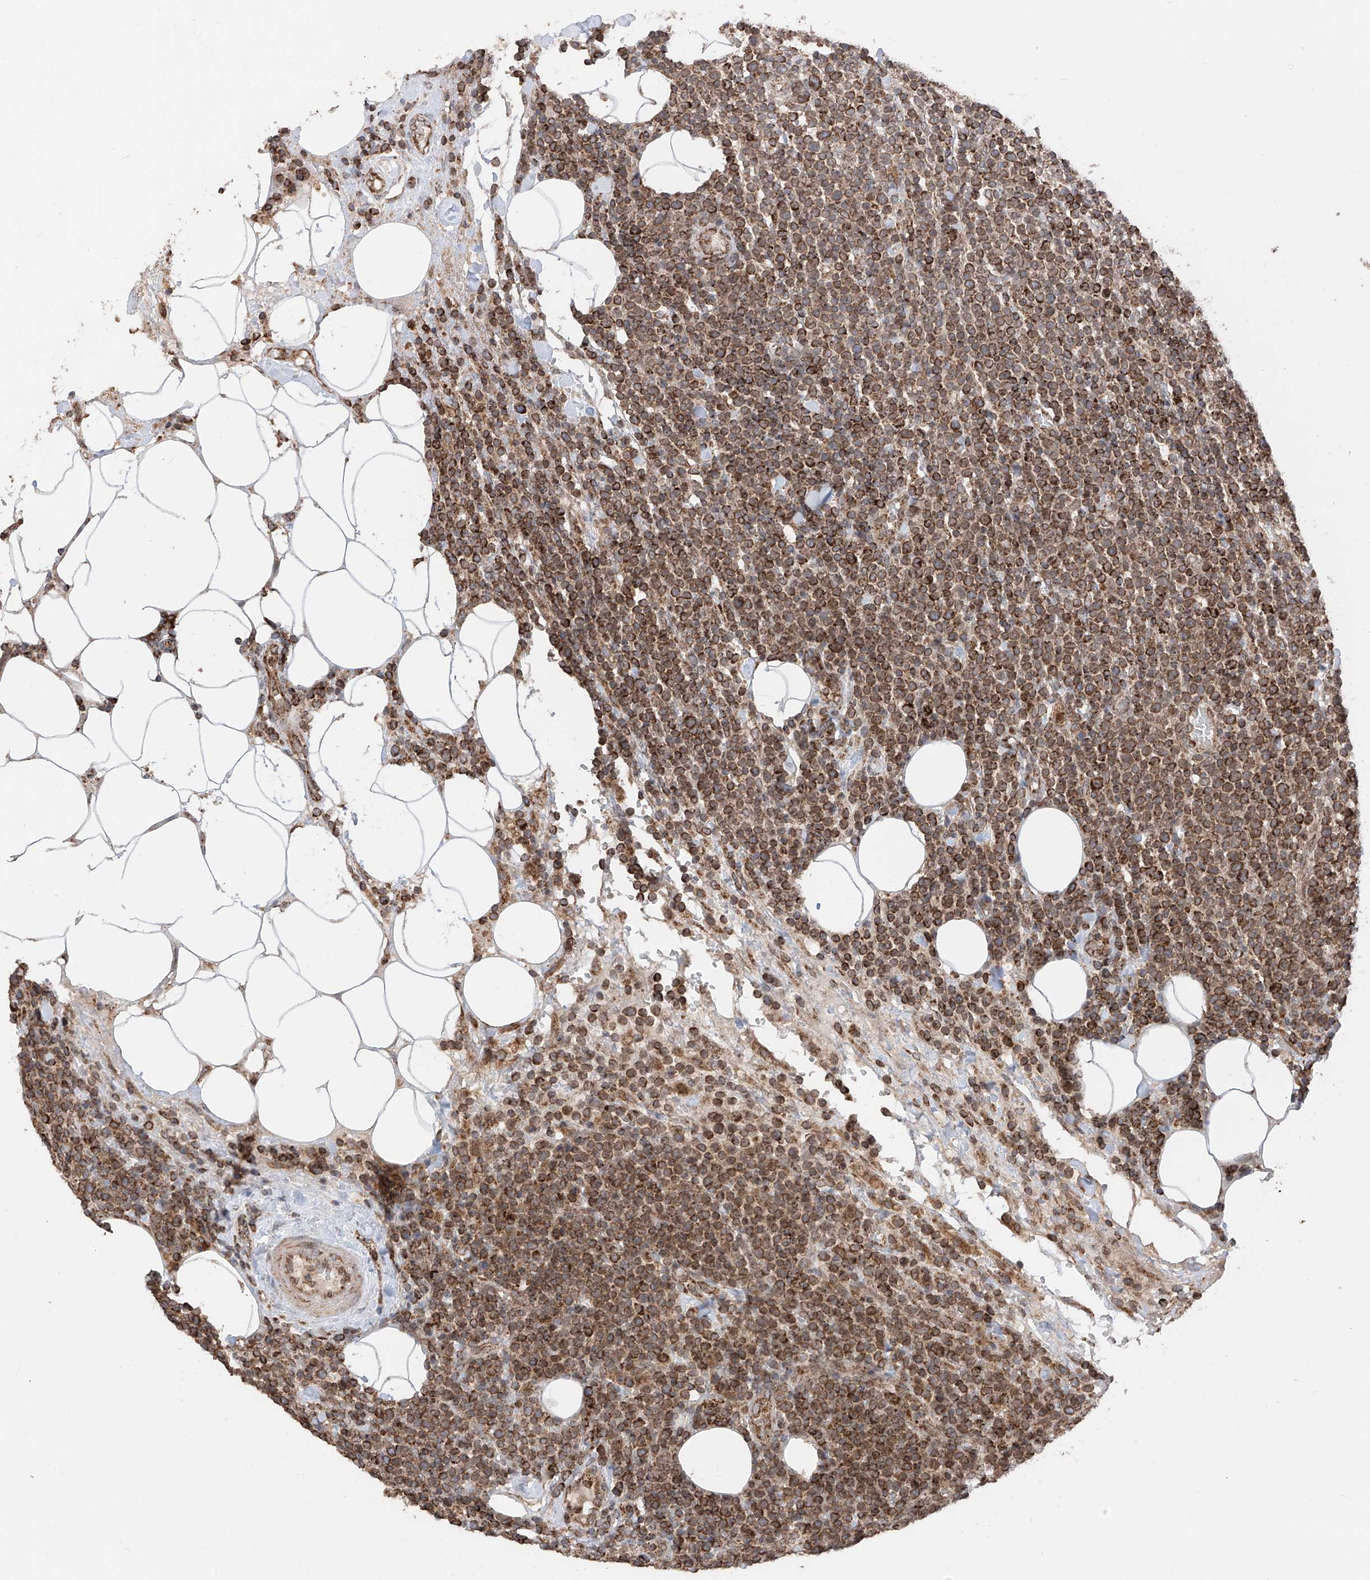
{"staining": {"intensity": "strong", "quantity": ">75%", "location": "cytoplasmic/membranous"}, "tissue": "lymphoma", "cell_type": "Tumor cells", "image_type": "cancer", "snomed": [{"axis": "morphology", "description": "Malignant lymphoma, non-Hodgkin's type, High grade"}, {"axis": "topography", "description": "Lymph node"}], "caption": "High-grade malignant lymphoma, non-Hodgkin's type stained for a protein demonstrates strong cytoplasmic/membranous positivity in tumor cells.", "gene": "AHCTF1", "patient": {"sex": "male", "age": 61}}